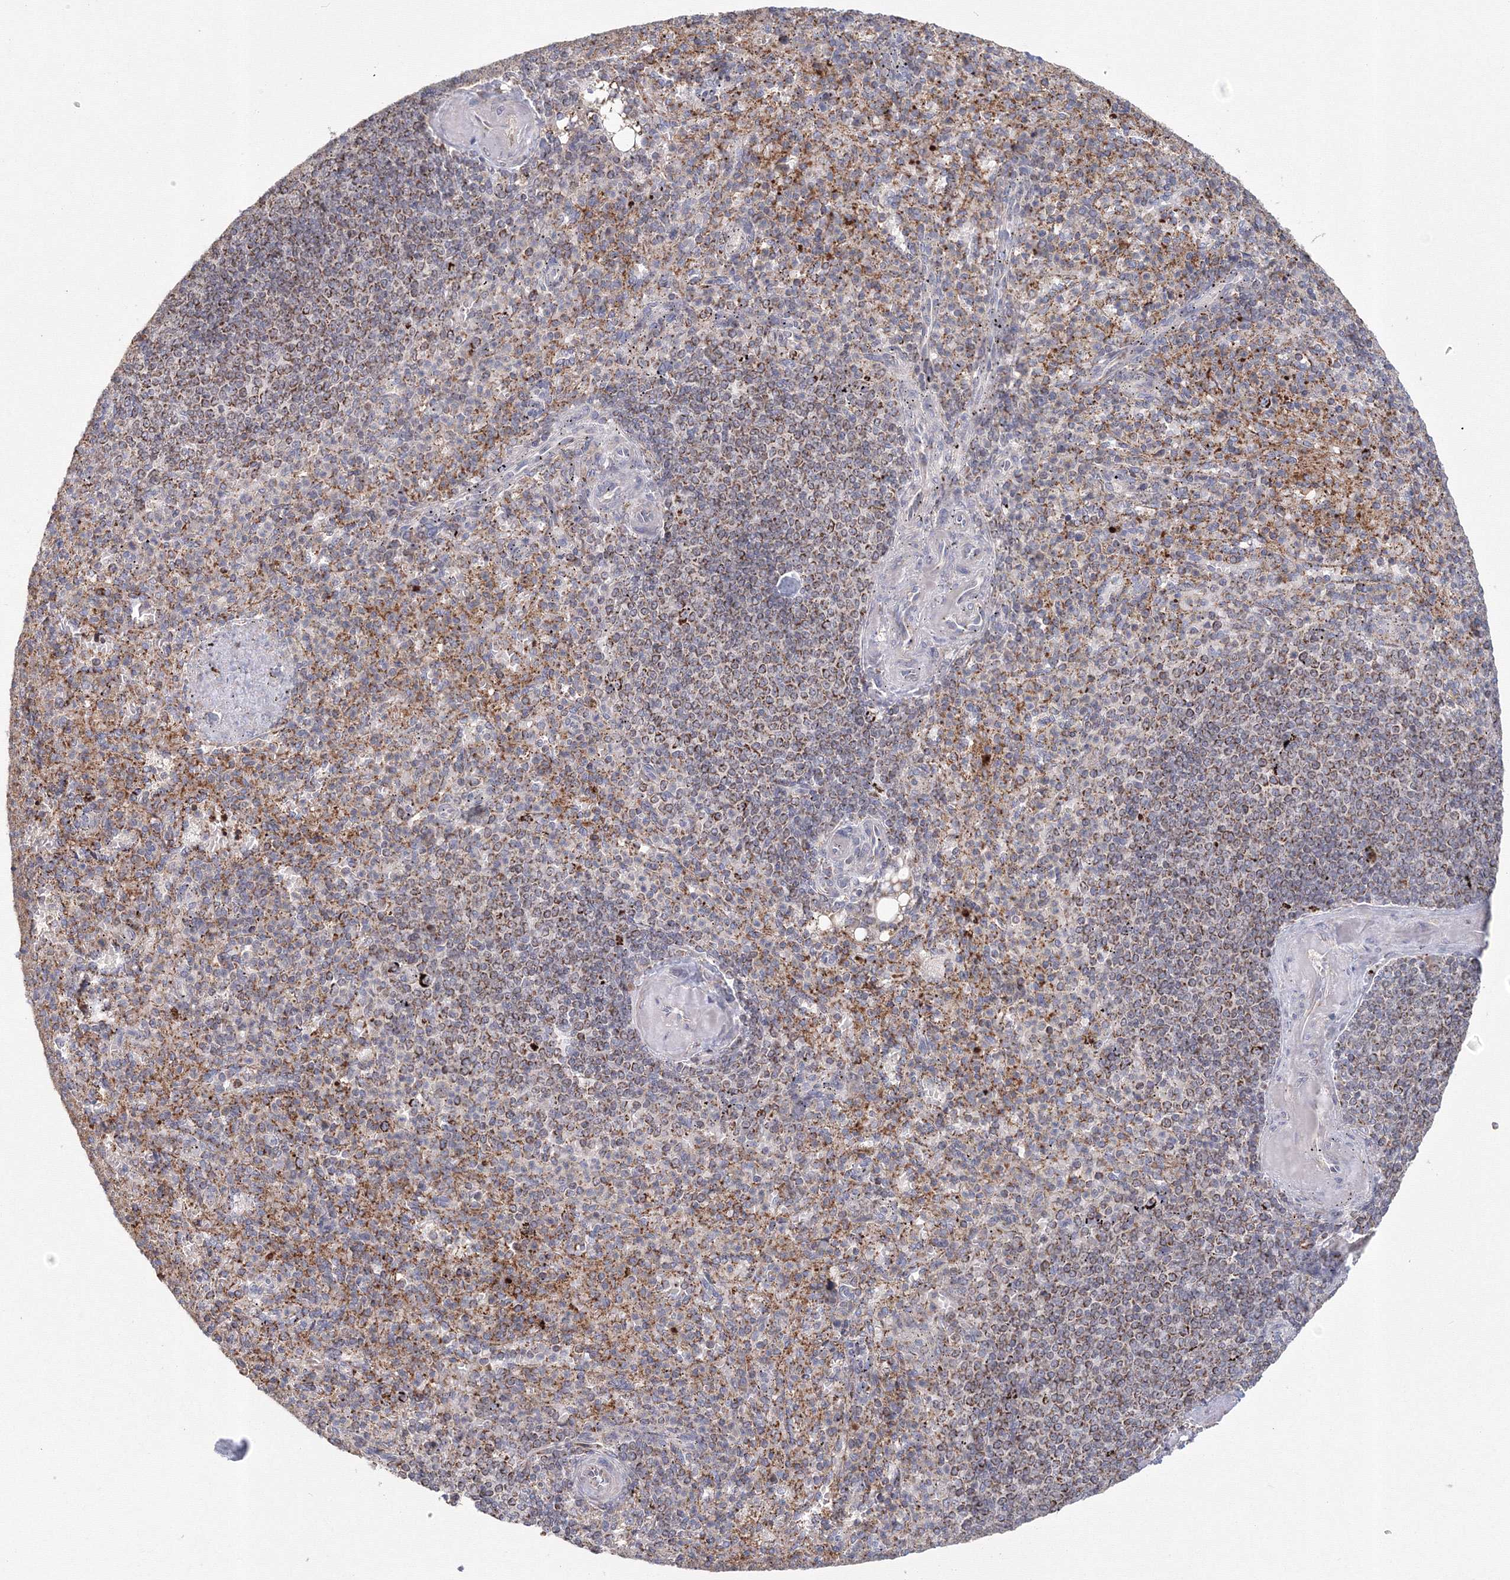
{"staining": {"intensity": "moderate", "quantity": ">75%", "location": "cytoplasmic/membranous"}, "tissue": "spleen", "cell_type": "Cells in red pulp", "image_type": "normal", "snomed": [{"axis": "morphology", "description": "Normal tissue, NOS"}, {"axis": "topography", "description": "Spleen"}], "caption": "Brown immunohistochemical staining in benign human spleen demonstrates moderate cytoplasmic/membranous expression in approximately >75% of cells in red pulp.", "gene": "GRPEL1", "patient": {"sex": "female", "age": 74}}